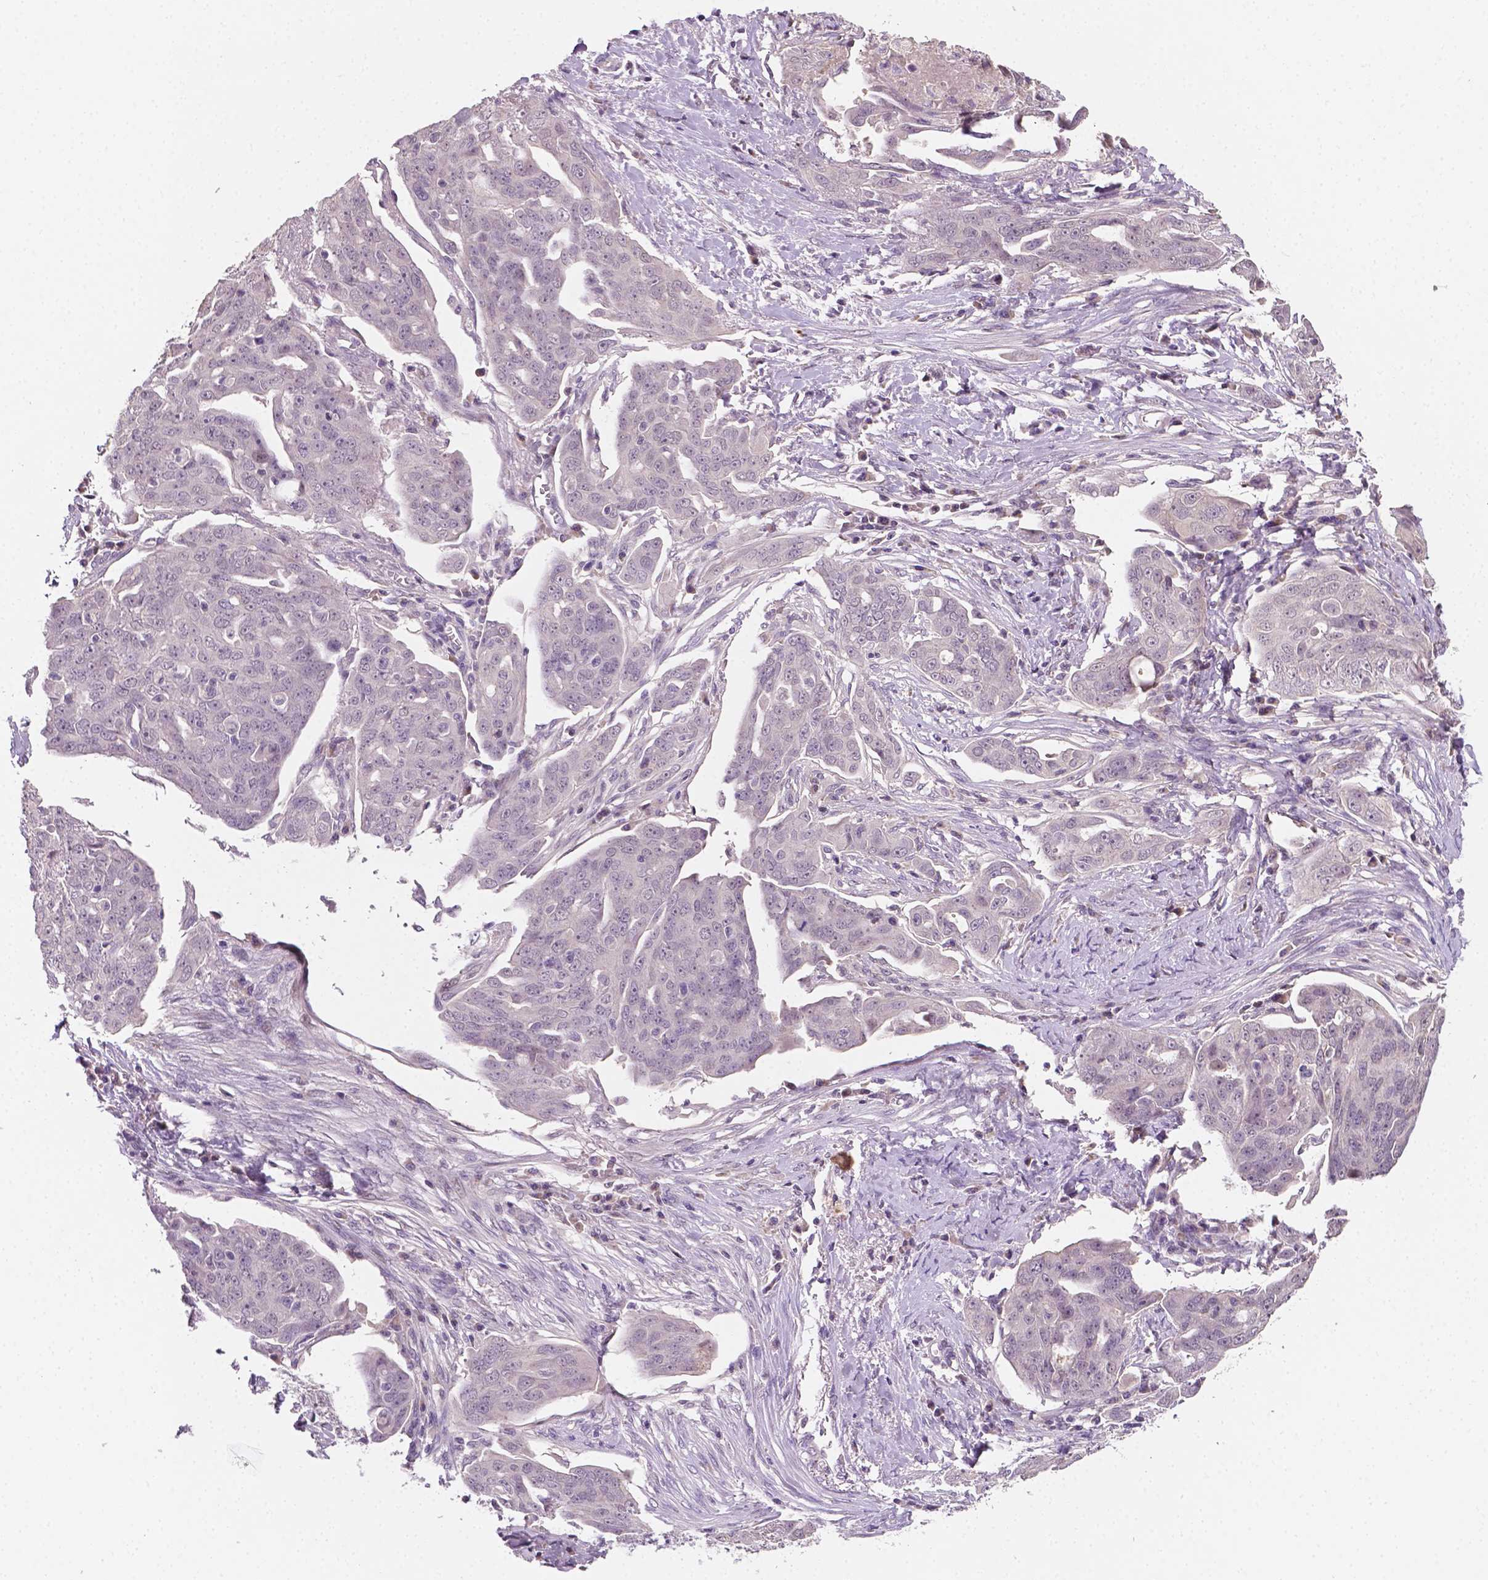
{"staining": {"intensity": "negative", "quantity": "none", "location": "none"}, "tissue": "ovarian cancer", "cell_type": "Tumor cells", "image_type": "cancer", "snomed": [{"axis": "morphology", "description": "Carcinoma, endometroid"}, {"axis": "topography", "description": "Ovary"}], "caption": "An immunohistochemistry (IHC) micrograph of ovarian cancer is shown. There is no staining in tumor cells of ovarian cancer. Nuclei are stained in blue.", "gene": "MROH6", "patient": {"sex": "female", "age": 70}}